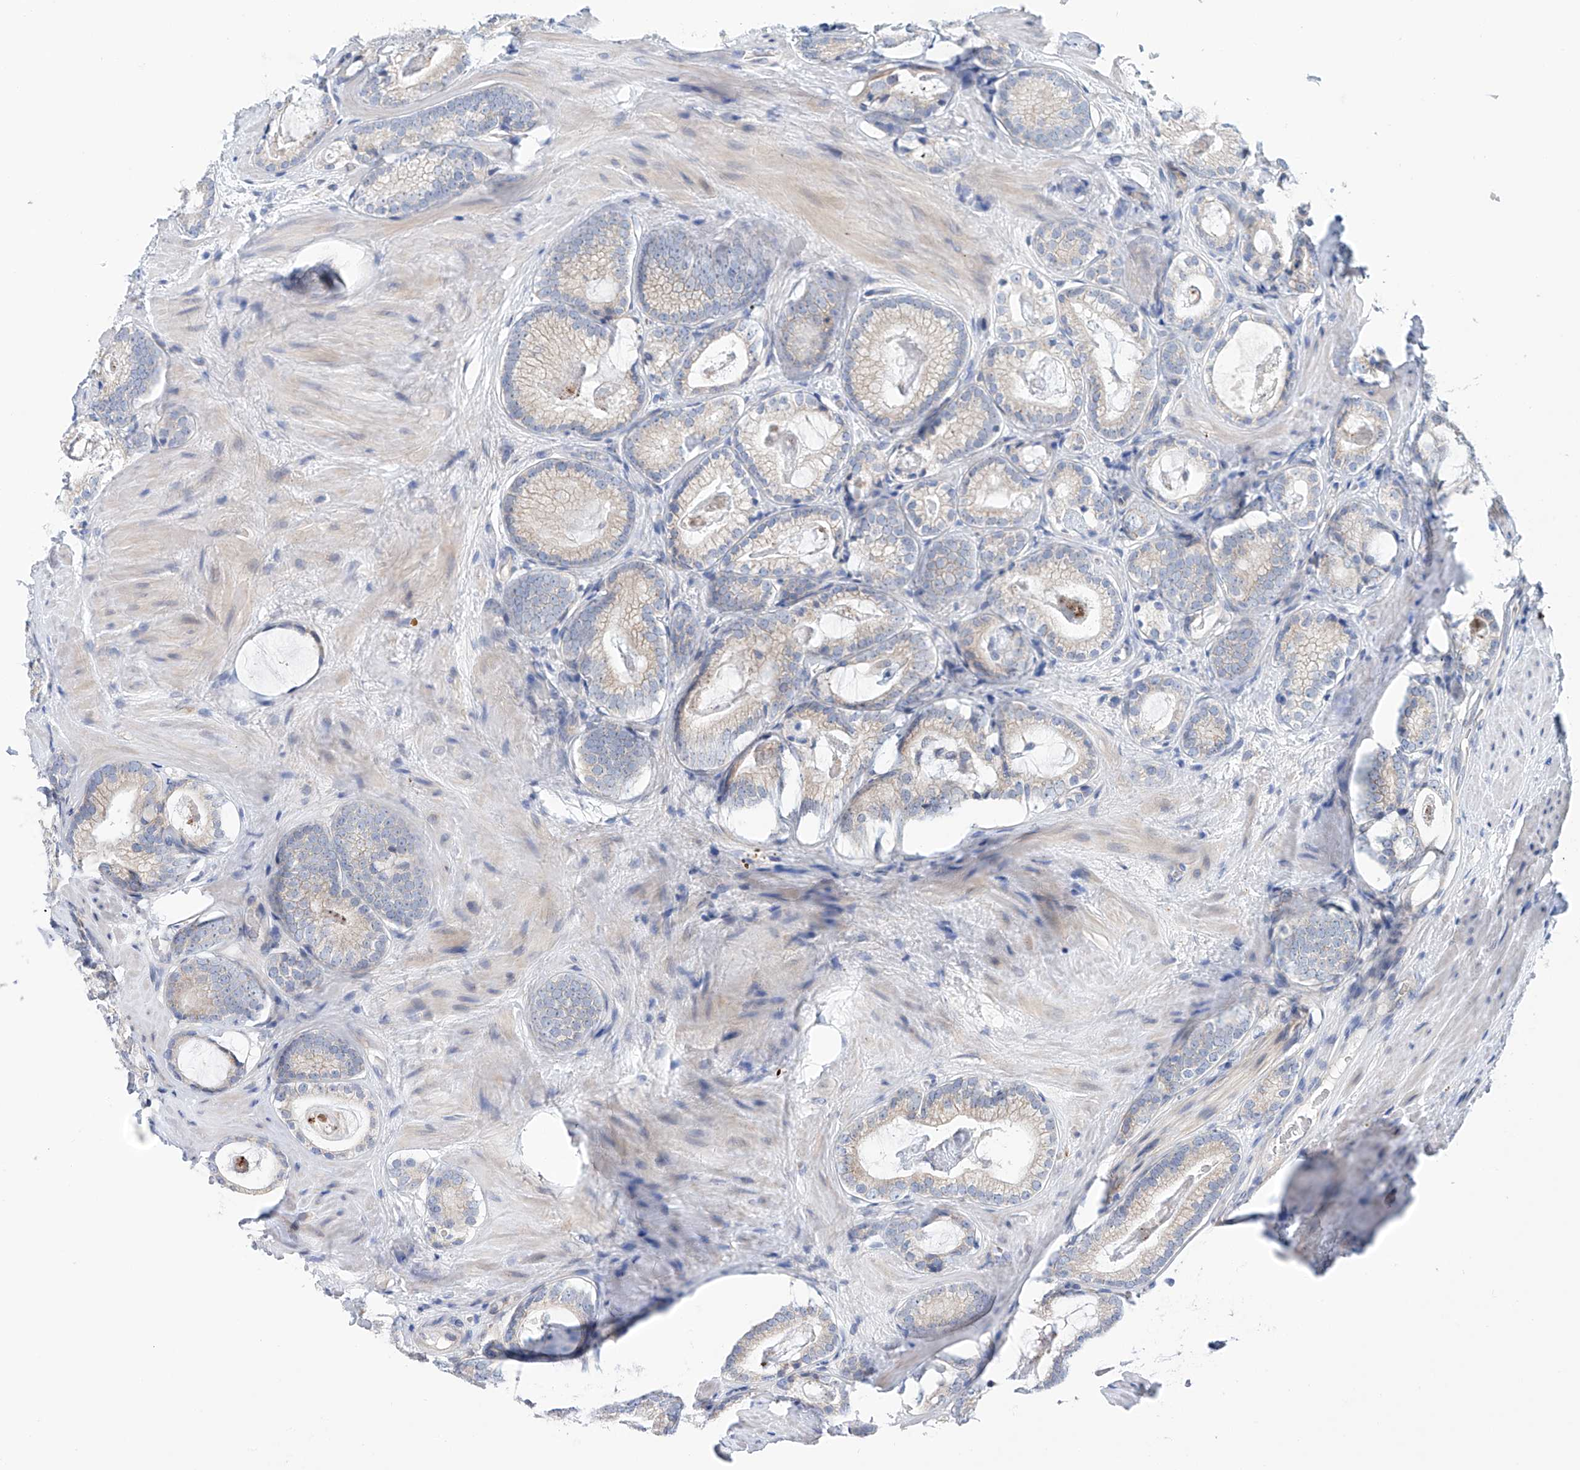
{"staining": {"intensity": "negative", "quantity": "none", "location": "none"}, "tissue": "prostate cancer", "cell_type": "Tumor cells", "image_type": "cancer", "snomed": [{"axis": "morphology", "description": "Adenocarcinoma, High grade"}, {"axis": "topography", "description": "Prostate"}], "caption": "Immunohistochemistry (IHC) of human prostate cancer demonstrates no staining in tumor cells. The staining is performed using DAB brown chromogen with nuclei counter-stained in using hematoxylin.", "gene": "CEP85L", "patient": {"sex": "male", "age": 63}}